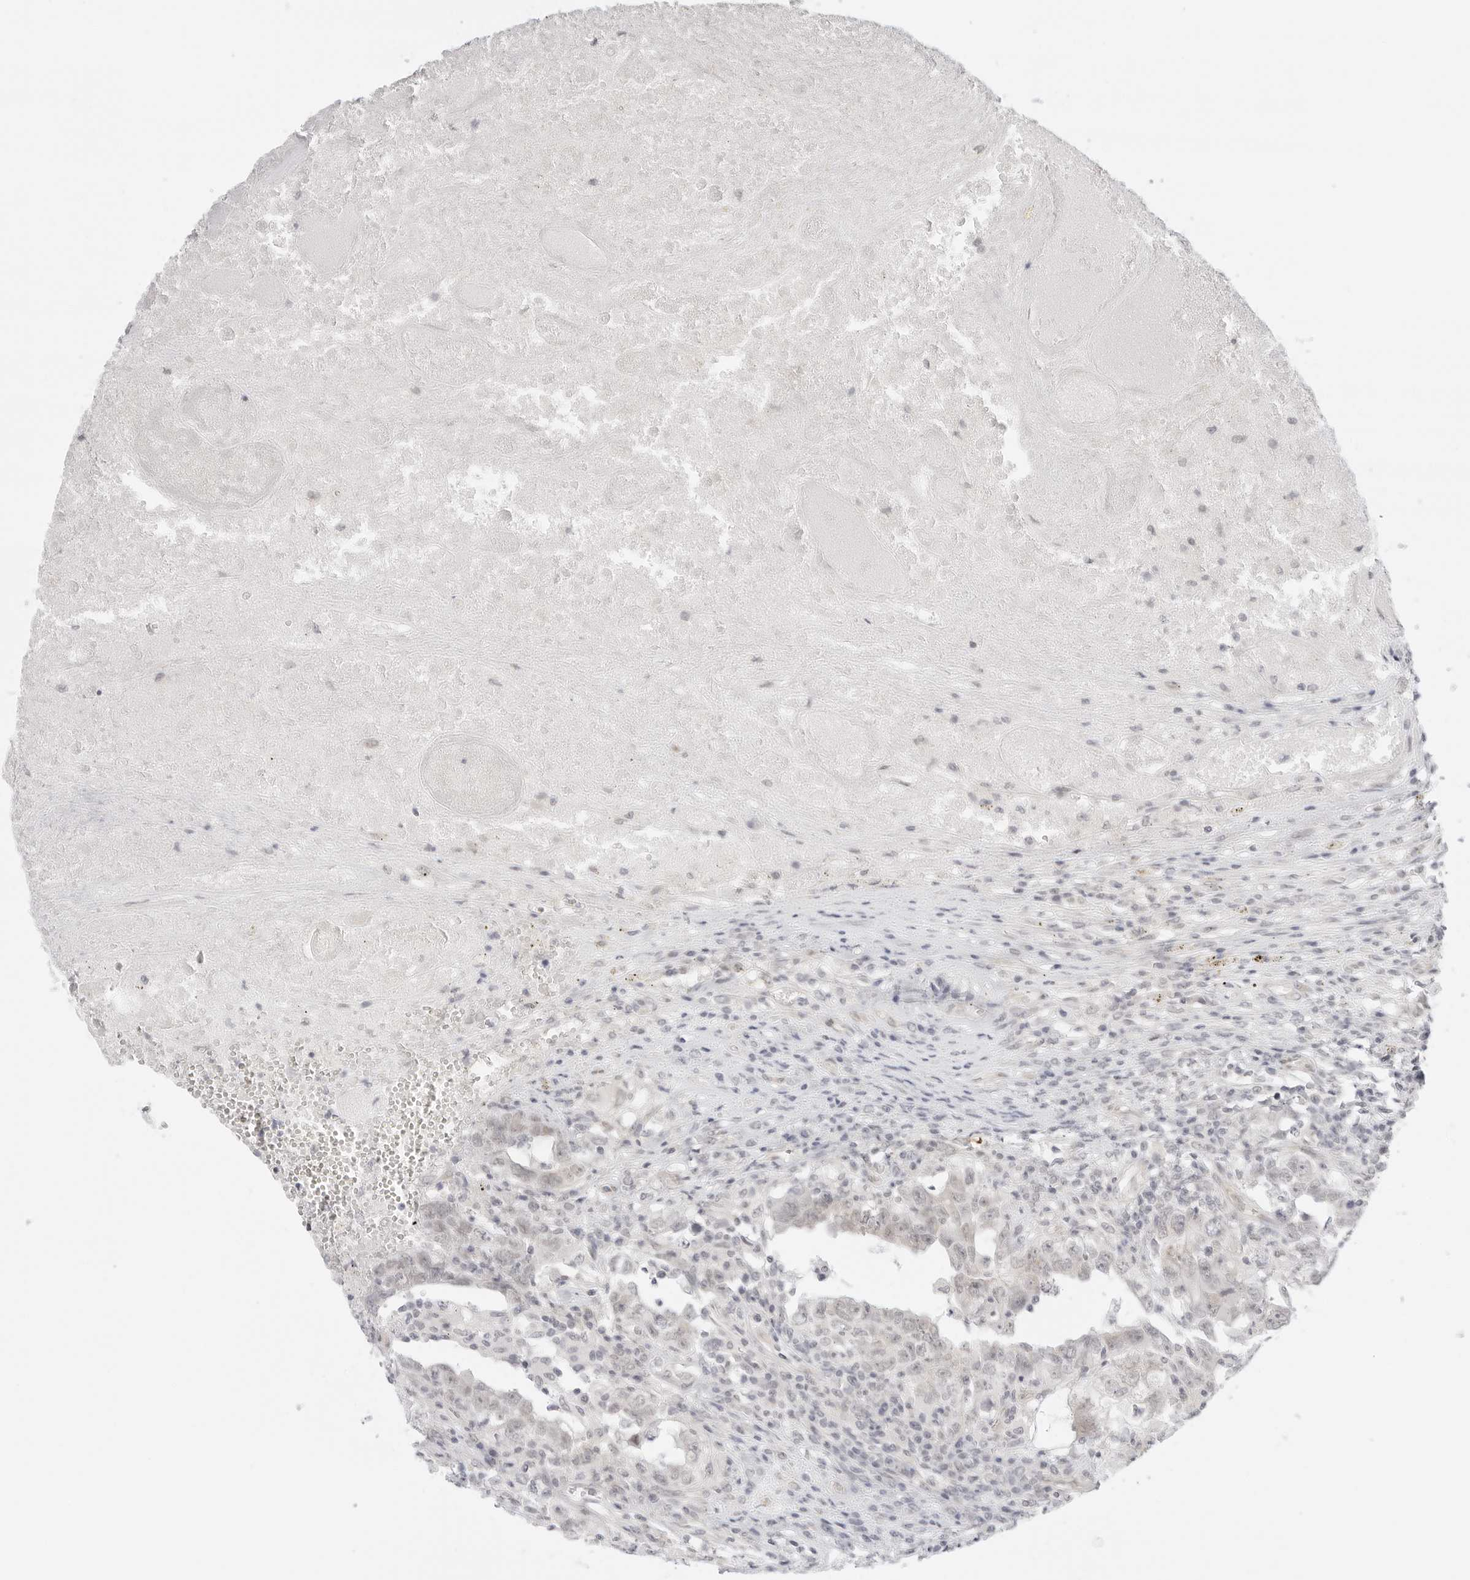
{"staining": {"intensity": "weak", "quantity": "<25%", "location": "nuclear"}, "tissue": "testis cancer", "cell_type": "Tumor cells", "image_type": "cancer", "snomed": [{"axis": "morphology", "description": "Carcinoma, Embryonal, NOS"}, {"axis": "topography", "description": "Testis"}], "caption": "Testis embryonal carcinoma stained for a protein using immunohistochemistry reveals no staining tumor cells.", "gene": "MED18", "patient": {"sex": "male", "age": 26}}